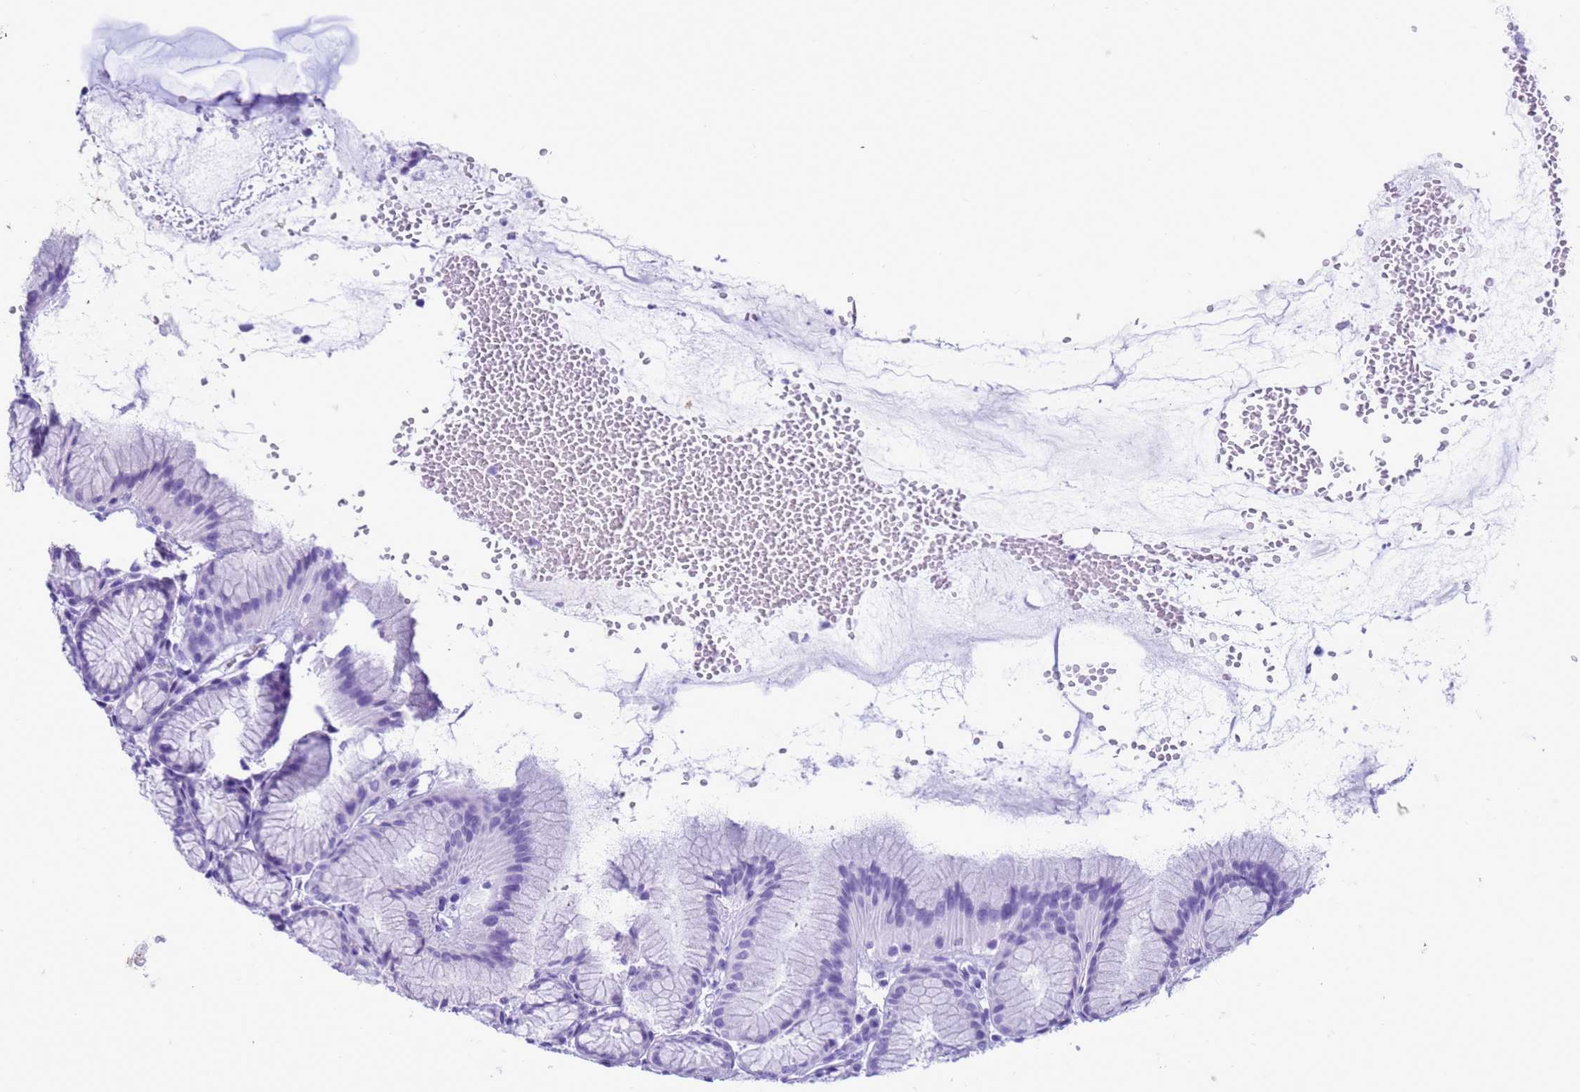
{"staining": {"intensity": "negative", "quantity": "none", "location": "none"}, "tissue": "stomach", "cell_type": "Glandular cells", "image_type": "normal", "snomed": [{"axis": "morphology", "description": "Normal tissue, NOS"}, {"axis": "topography", "description": "Stomach, upper"}], "caption": "Glandular cells show no significant positivity in unremarkable stomach. (DAB IHC visualized using brightfield microscopy, high magnification).", "gene": "STATH", "patient": {"sex": "male", "age": 47}}